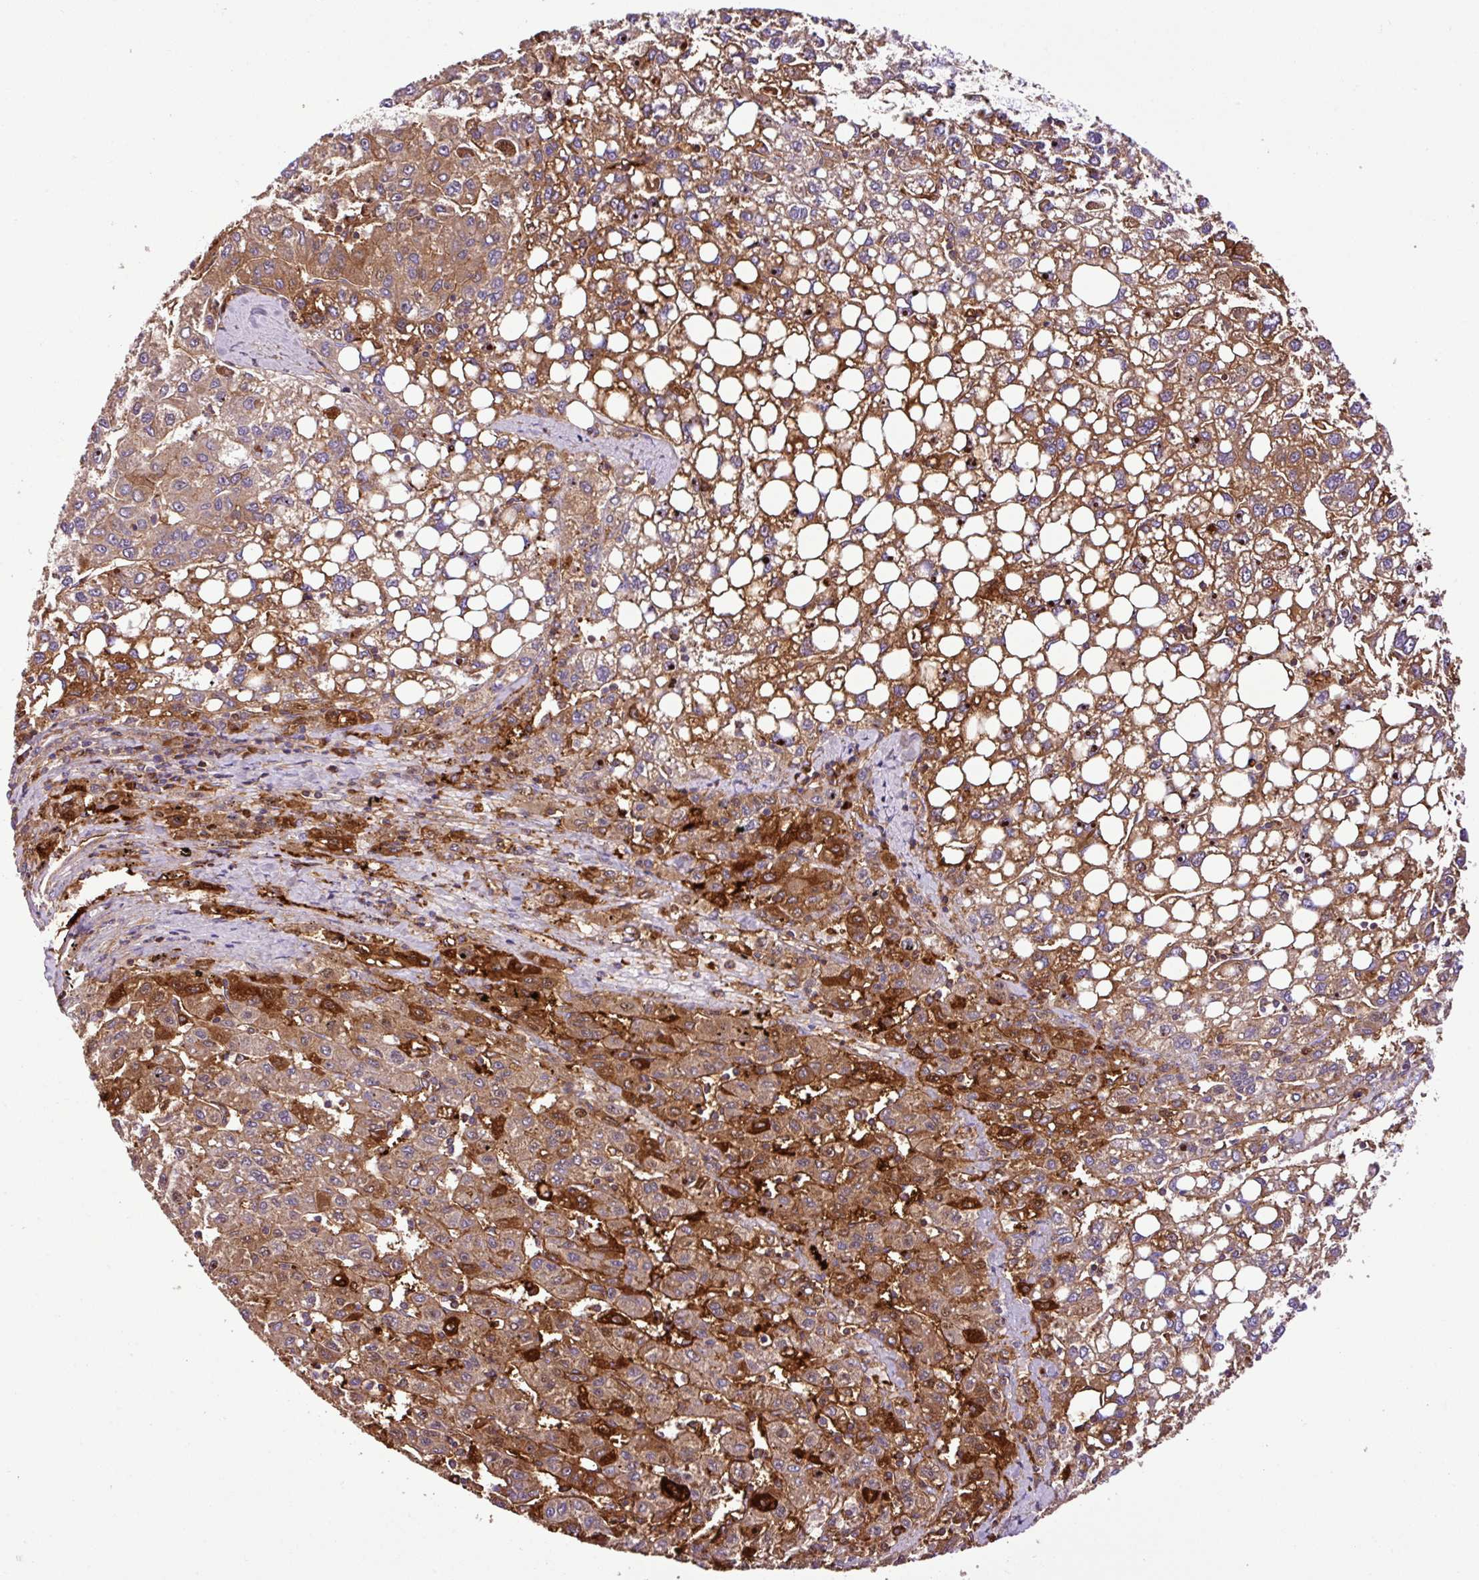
{"staining": {"intensity": "moderate", "quantity": ">75%", "location": "cytoplasmic/membranous"}, "tissue": "liver cancer", "cell_type": "Tumor cells", "image_type": "cancer", "snomed": [{"axis": "morphology", "description": "Carcinoma, Hepatocellular, NOS"}, {"axis": "topography", "description": "Liver"}], "caption": "Immunohistochemistry micrograph of neoplastic tissue: human liver cancer stained using immunohistochemistry exhibits medium levels of moderate protein expression localized specifically in the cytoplasmic/membranous of tumor cells, appearing as a cytoplasmic/membranous brown color.", "gene": "ZNF266", "patient": {"sex": "female", "age": 82}}